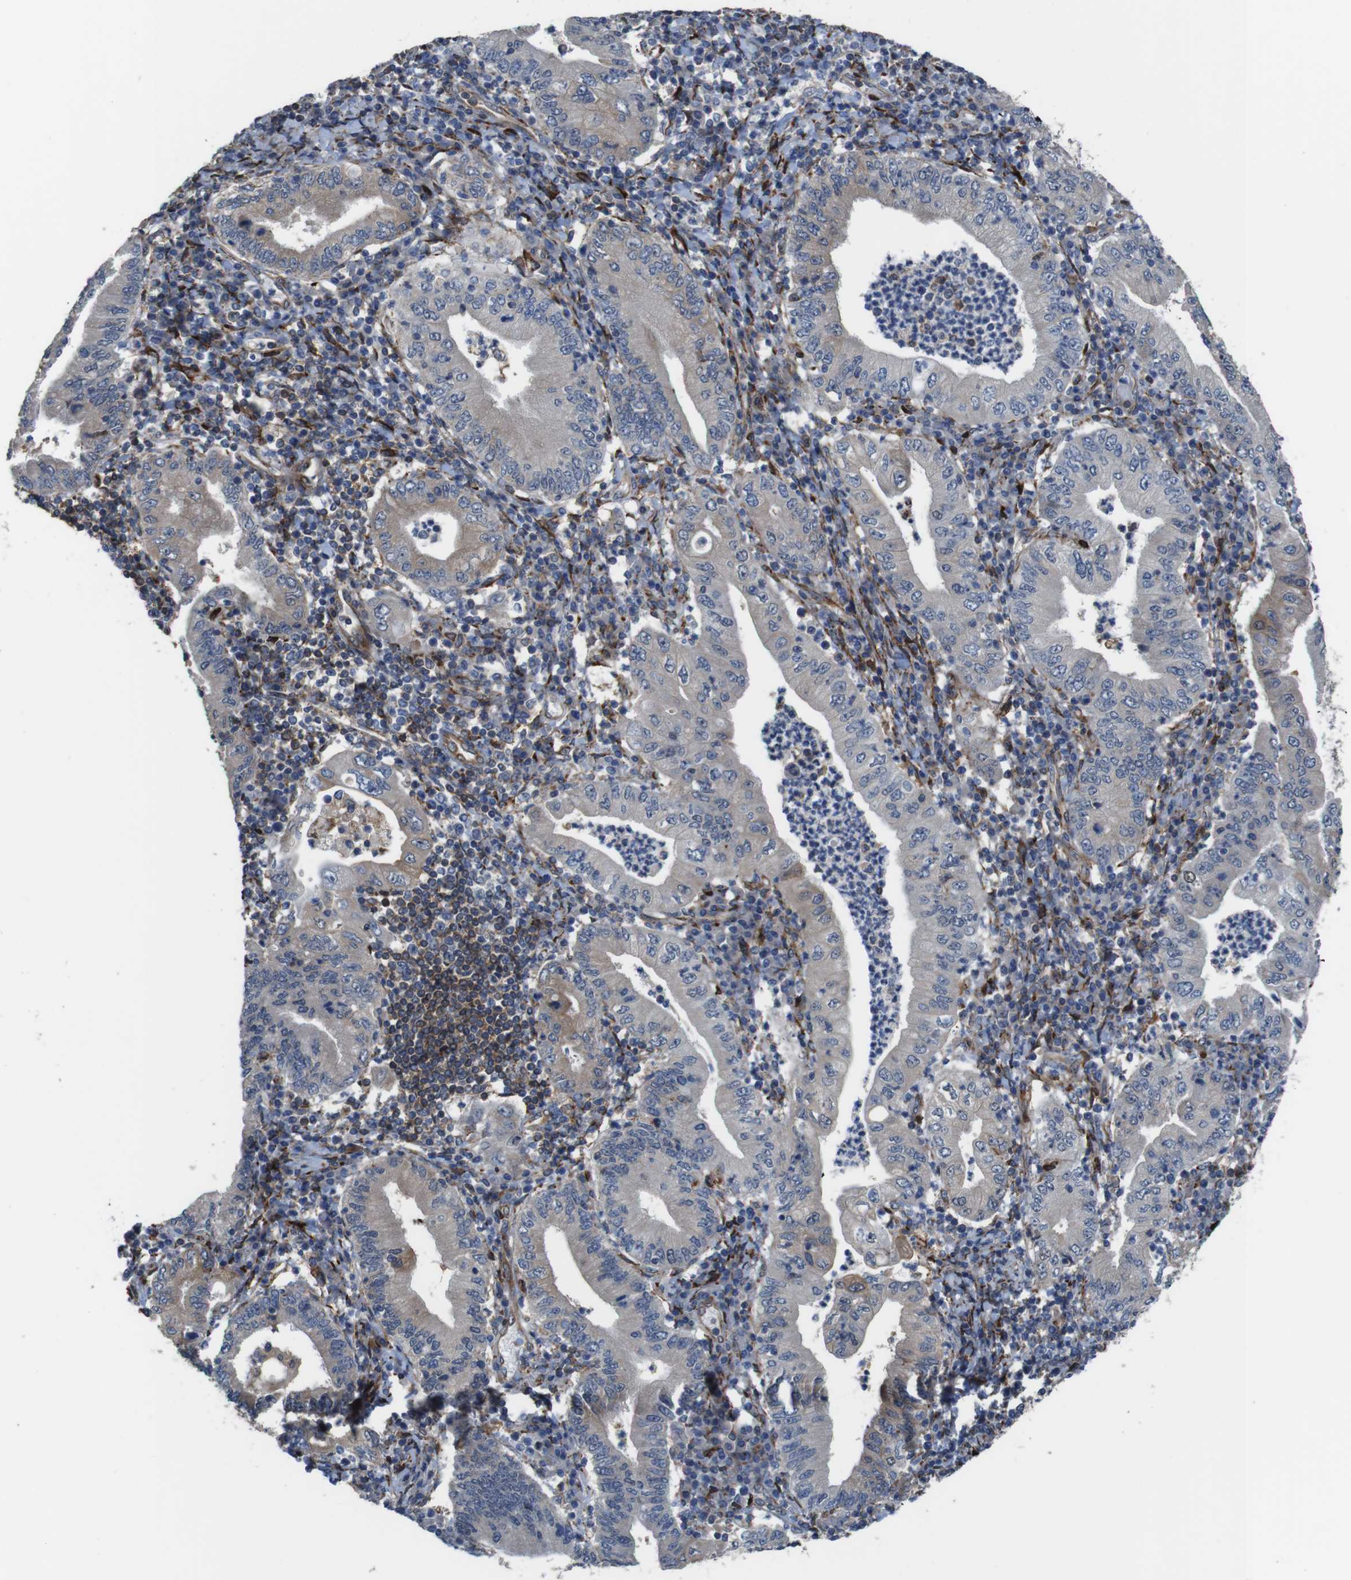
{"staining": {"intensity": "weak", "quantity": "<25%", "location": "cytoplasmic/membranous"}, "tissue": "stomach cancer", "cell_type": "Tumor cells", "image_type": "cancer", "snomed": [{"axis": "morphology", "description": "Normal tissue, NOS"}, {"axis": "morphology", "description": "Adenocarcinoma, NOS"}, {"axis": "topography", "description": "Esophagus"}, {"axis": "topography", "description": "Stomach, upper"}, {"axis": "topography", "description": "Peripheral nerve tissue"}], "caption": "Adenocarcinoma (stomach) was stained to show a protein in brown. There is no significant positivity in tumor cells.", "gene": "PCOLCE2", "patient": {"sex": "male", "age": 62}}